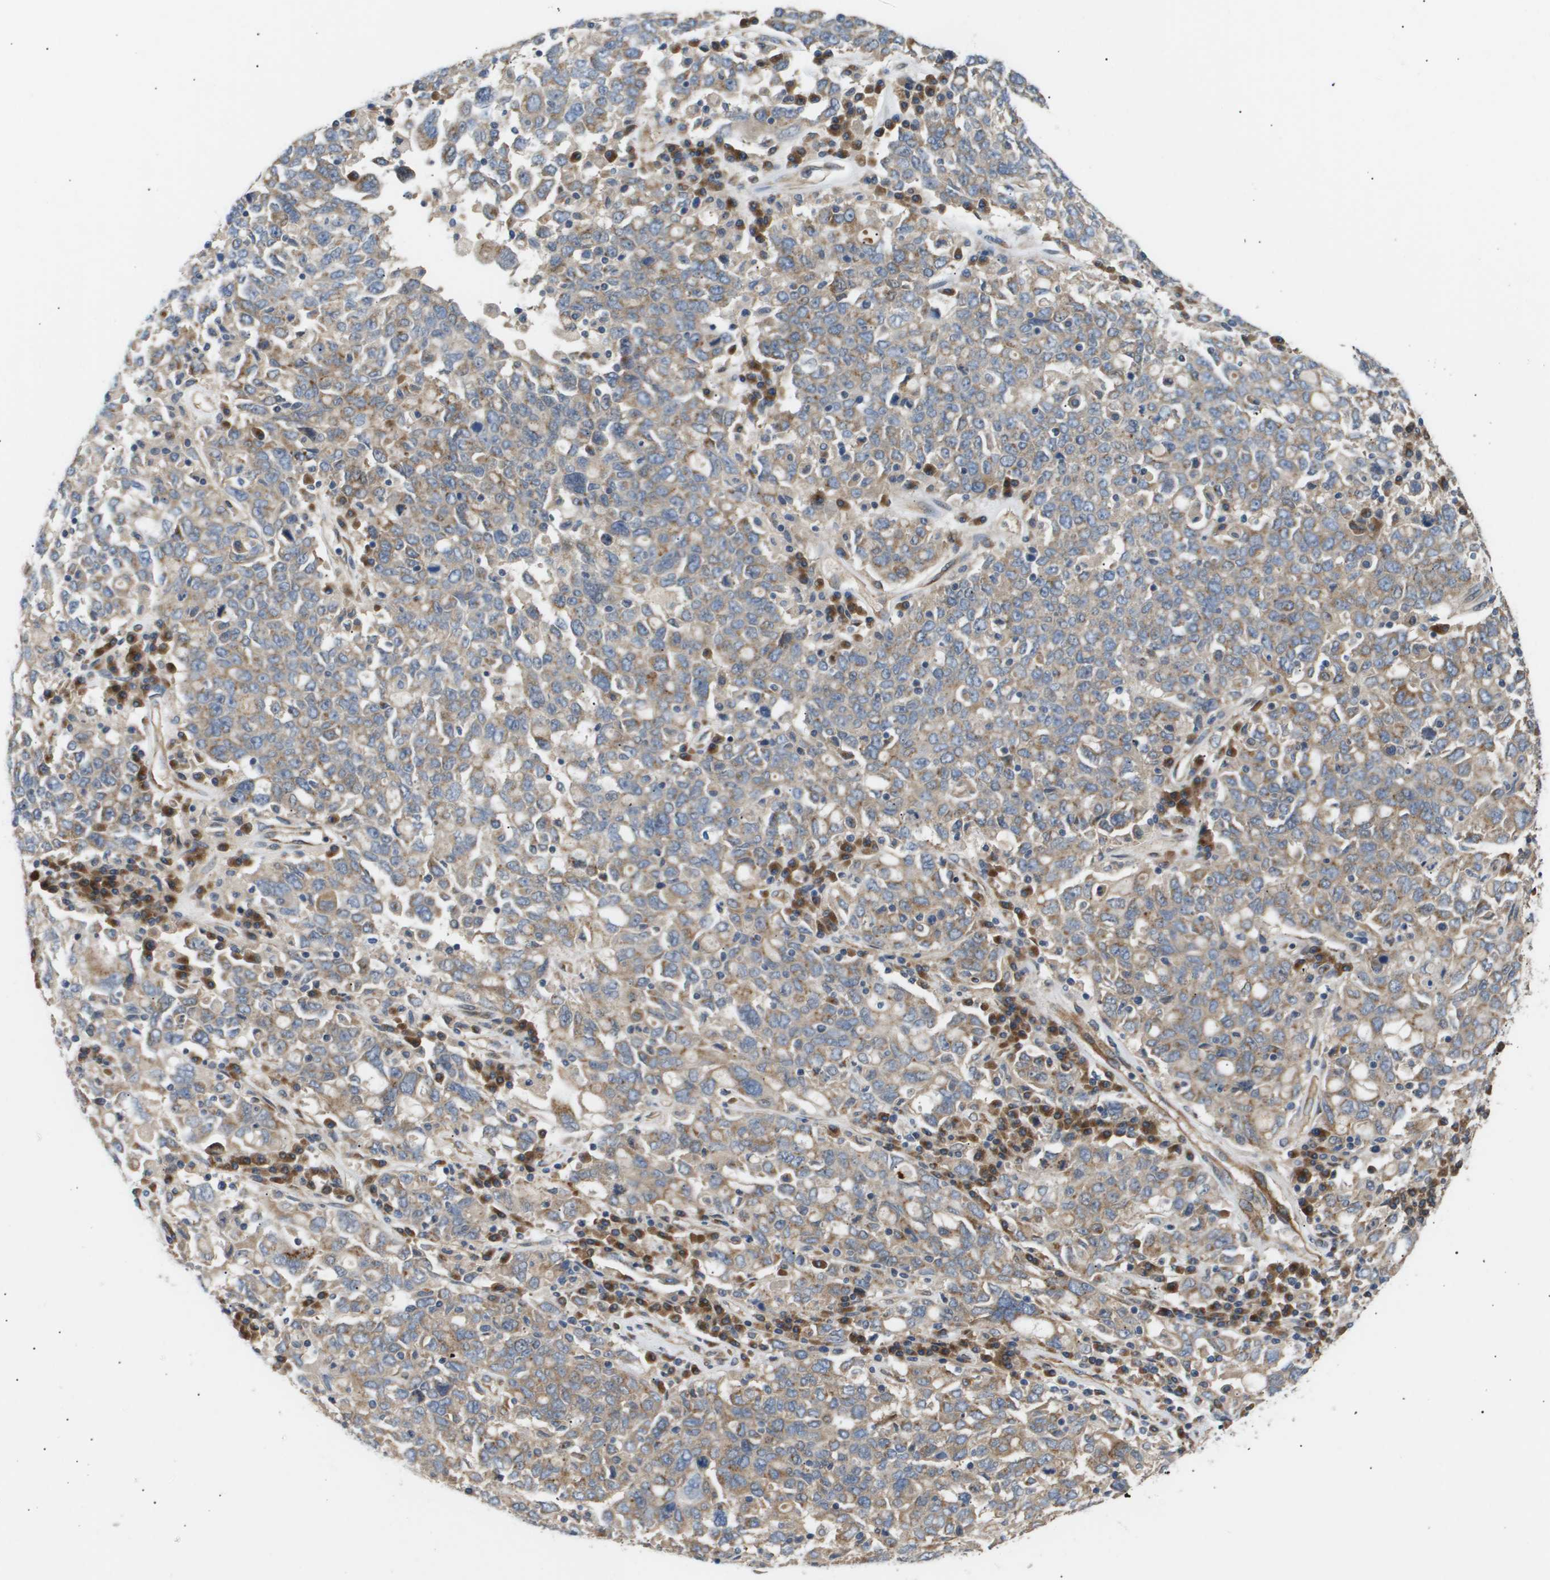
{"staining": {"intensity": "weak", "quantity": ">75%", "location": "cytoplasmic/membranous"}, "tissue": "ovarian cancer", "cell_type": "Tumor cells", "image_type": "cancer", "snomed": [{"axis": "morphology", "description": "Carcinoma, endometroid"}, {"axis": "topography", "description": "Ovary"}], "caption": "Immunohistochemistry (IHC) image of human ovarian cancer stained for a protein (brown), which exhibits low levels of weak cytoplasmic/membranous positivity in approximately >75% of tumor cells.", "gene": "LYSMD3", "patient": {"sex": "female", "age": 62}}